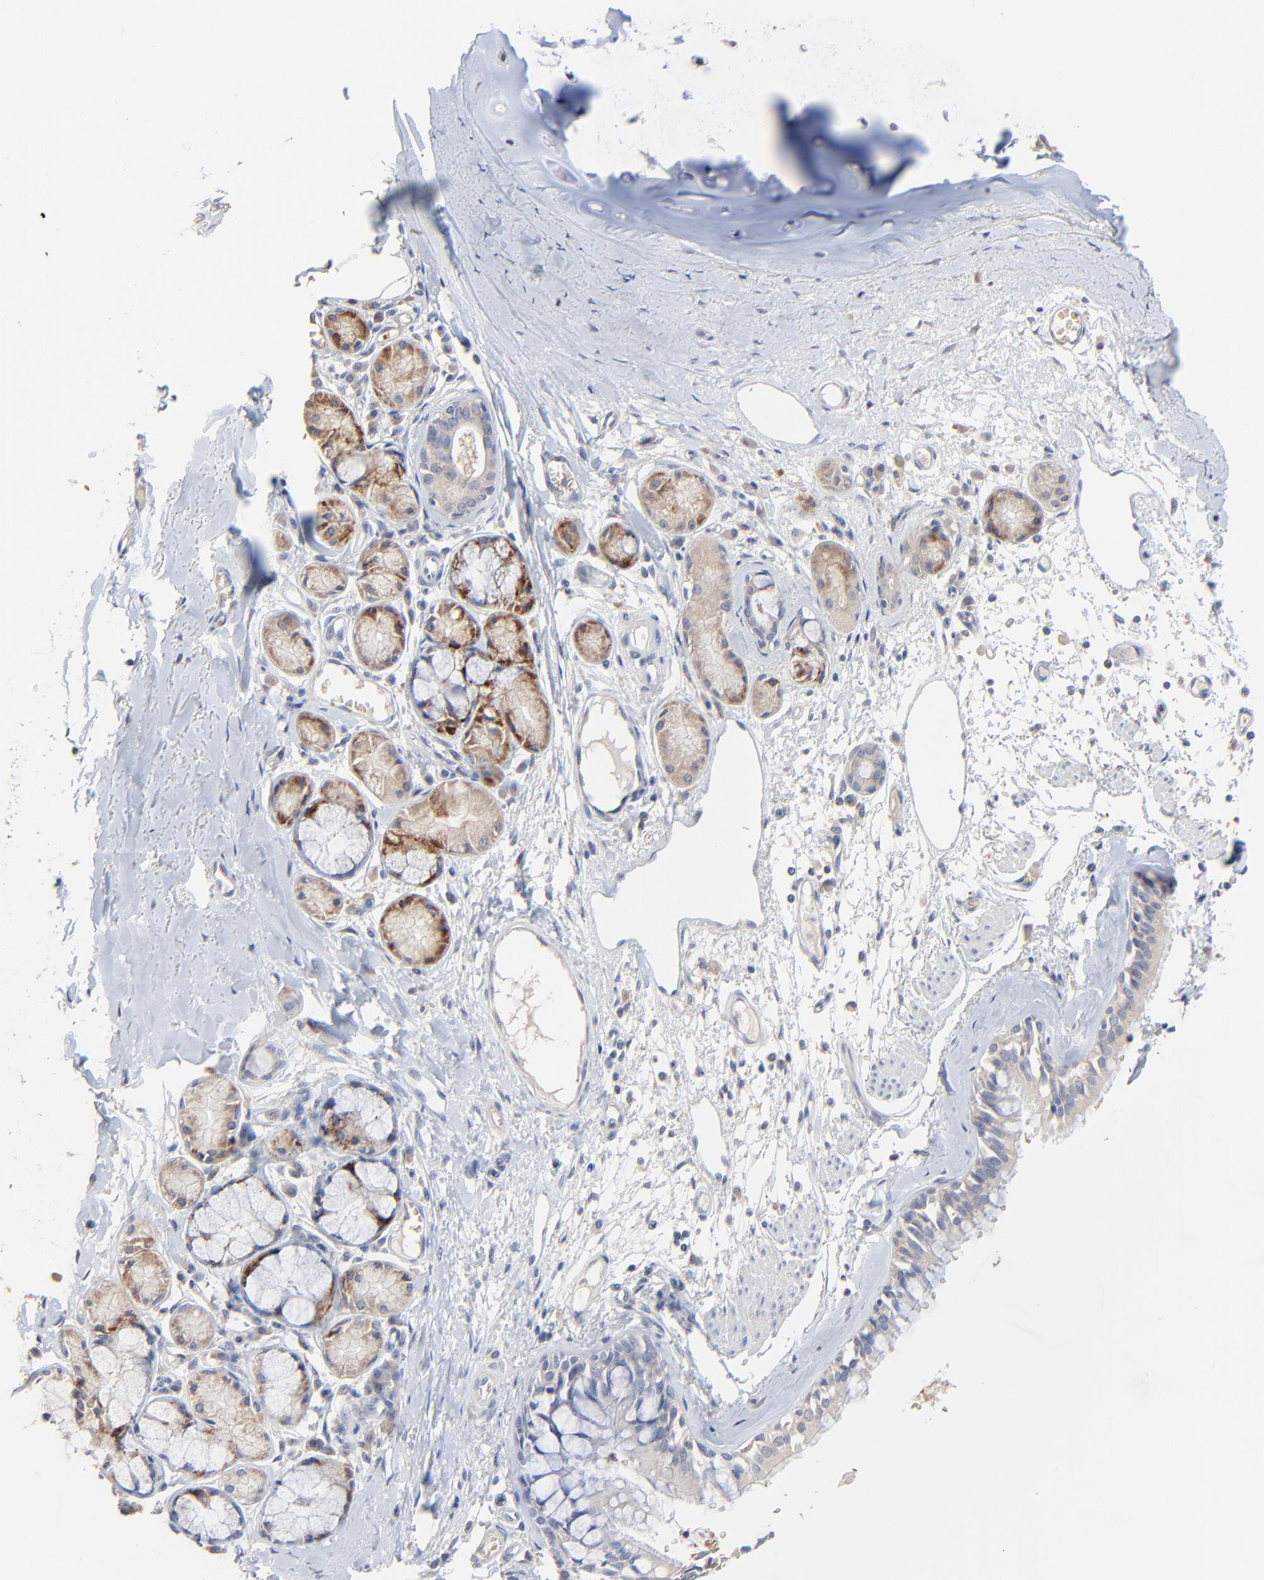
{"staining": {"intensity": "weak", "quantity": ">75%", "location": "cytoplasmic/membranous"}, "tissue": "bronchus", "cell_type": "Respiratory epithelial cells", "image_type": "normal", "snomed": [{"axis": "morphology", "description": "Normal tissue, NOS"}, {"axis": "topography", "description": "Bronchus"}, {"axis": "topography", "description": "Lung"}], "caption": "About >75% of respiratory epithelial cells in normal human bronchus display weak cytoplasmic/membranous protein positivity as visualized by brown immunohistochemical staining.", "gene": "FANCB", "patient": {"sex": "female", "age": 56}}